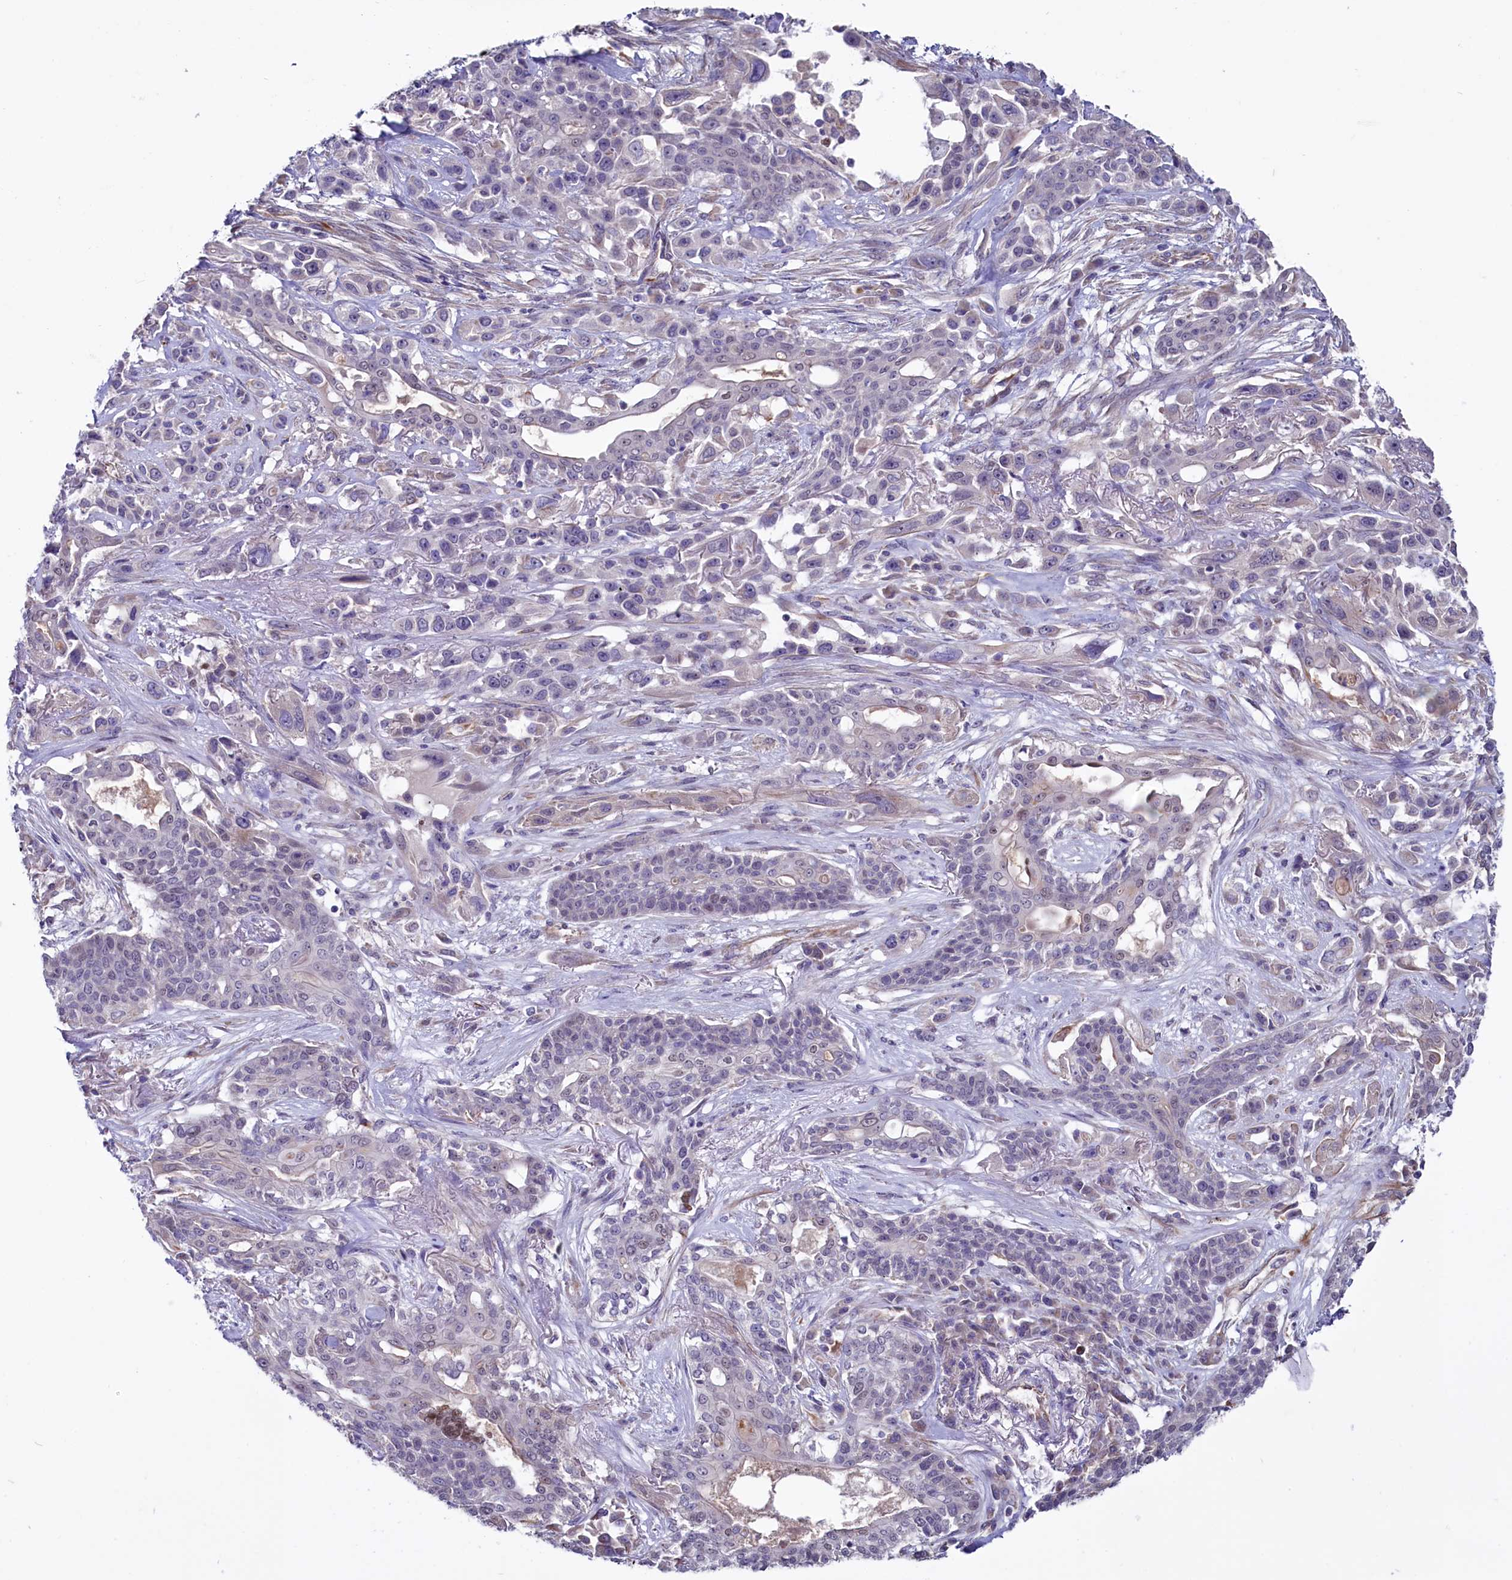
{"staining": {"intensity": "negative", "quantity": "none", "location": "none"}, "tissue": "lung cancer", "cell_type": "Tumor cells", "image_type": "cancer", "snomed": [{"axis": "morphology", "description": "Squamous cell carcinoma, NOS"}, {"axis": "topography", "description": "Lung"}], "caption": "The immunohistochemistry image has no significant staining in tumor cells of squamous cell carcinoma (lung) tissue.", "gene": "PDILT", "patient": {"sex": "female", "age": 70}}